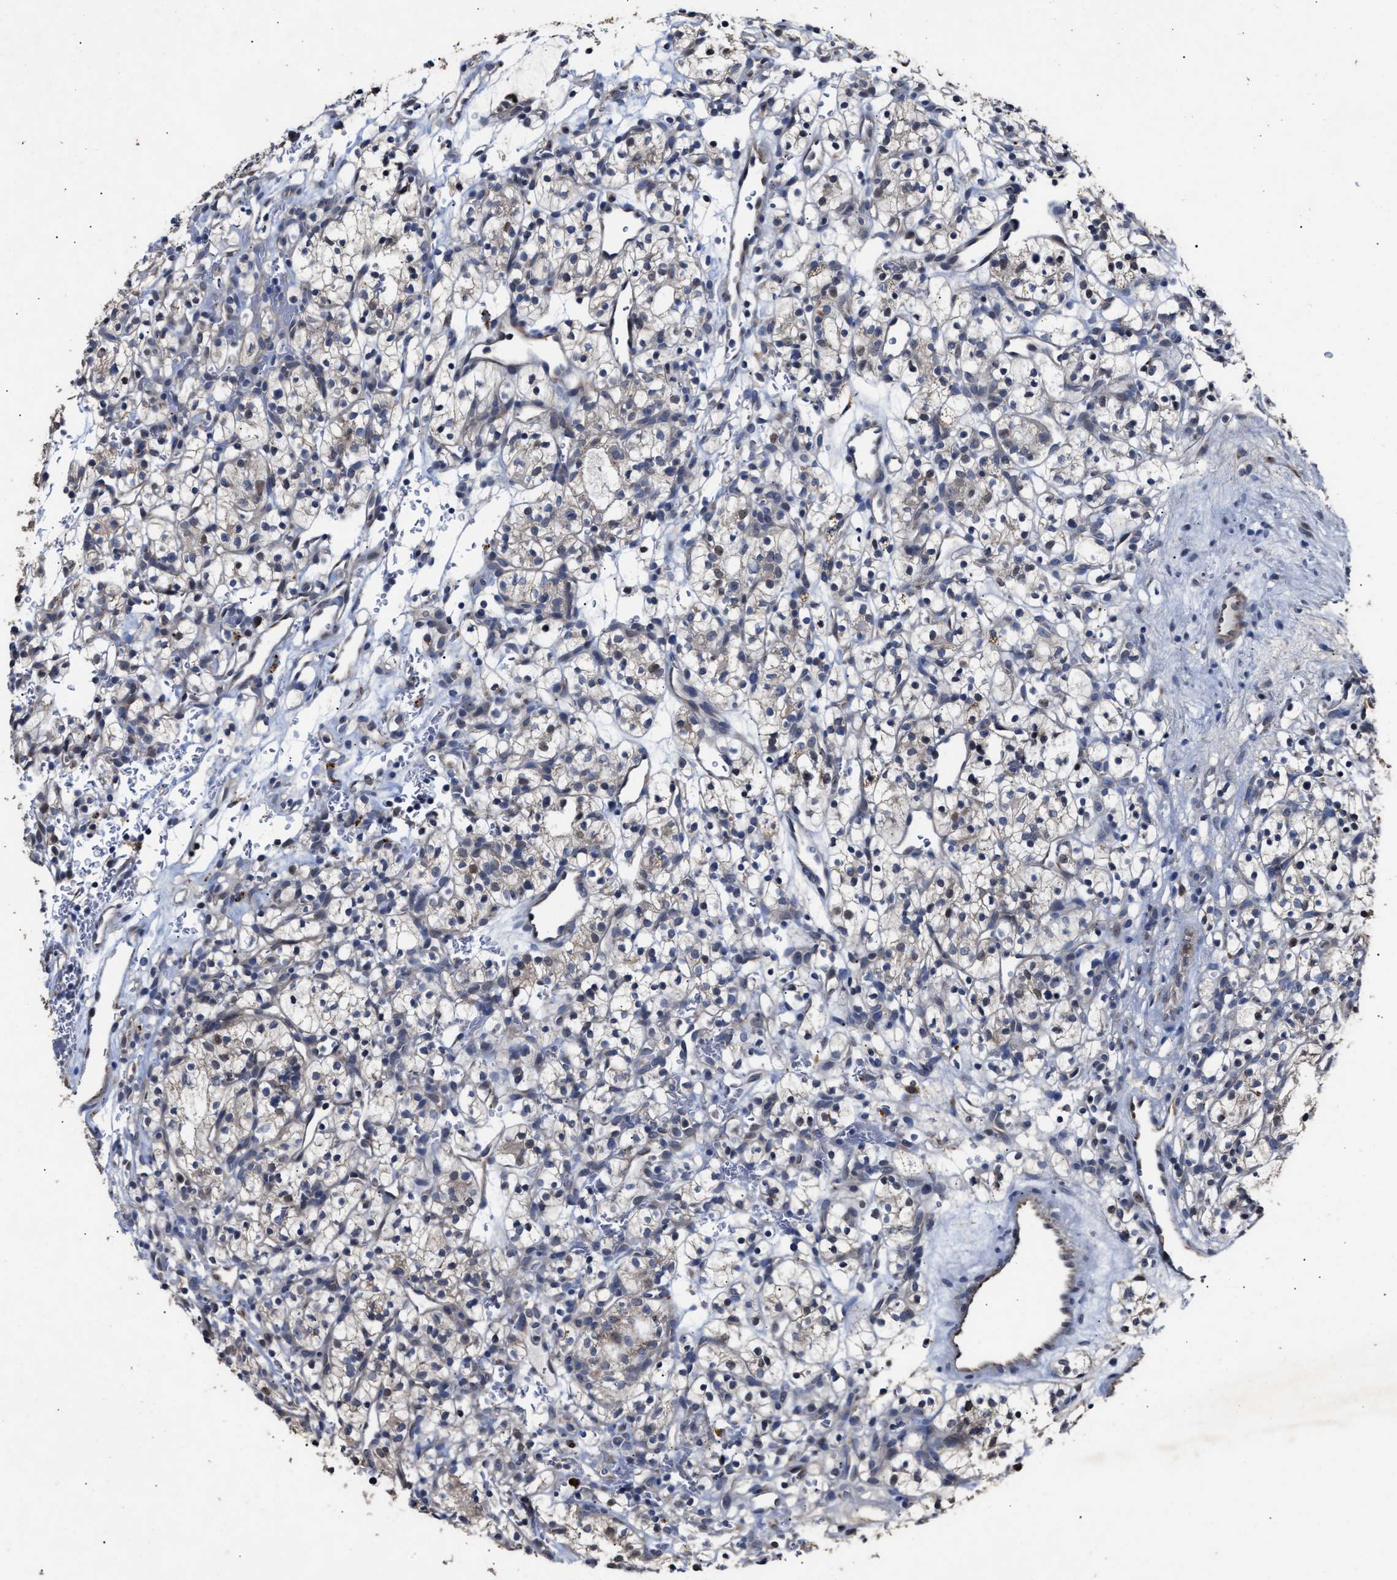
{"staining": {"intensity": "weak", "quantity": "25%-75%", "location": "cytoplasmic/membranous"}, "tissue": "renal cancer", "cell_type": "Tumor cells", "image_type": "cancer", "snomed": [{"axis": "morphology", "description": "Adenocarcinoma, NOS"}, {"axis": "topography", "description": "Kidney"}], "caption": "There is low levels of weak cytoplasmic/membranous positivity in tumor cells of renal cancer, as demonstrated by immunohistochemical staining (brown color).", "gene": "GOSR1", "patient": {"sex": "female", "age": 57}}